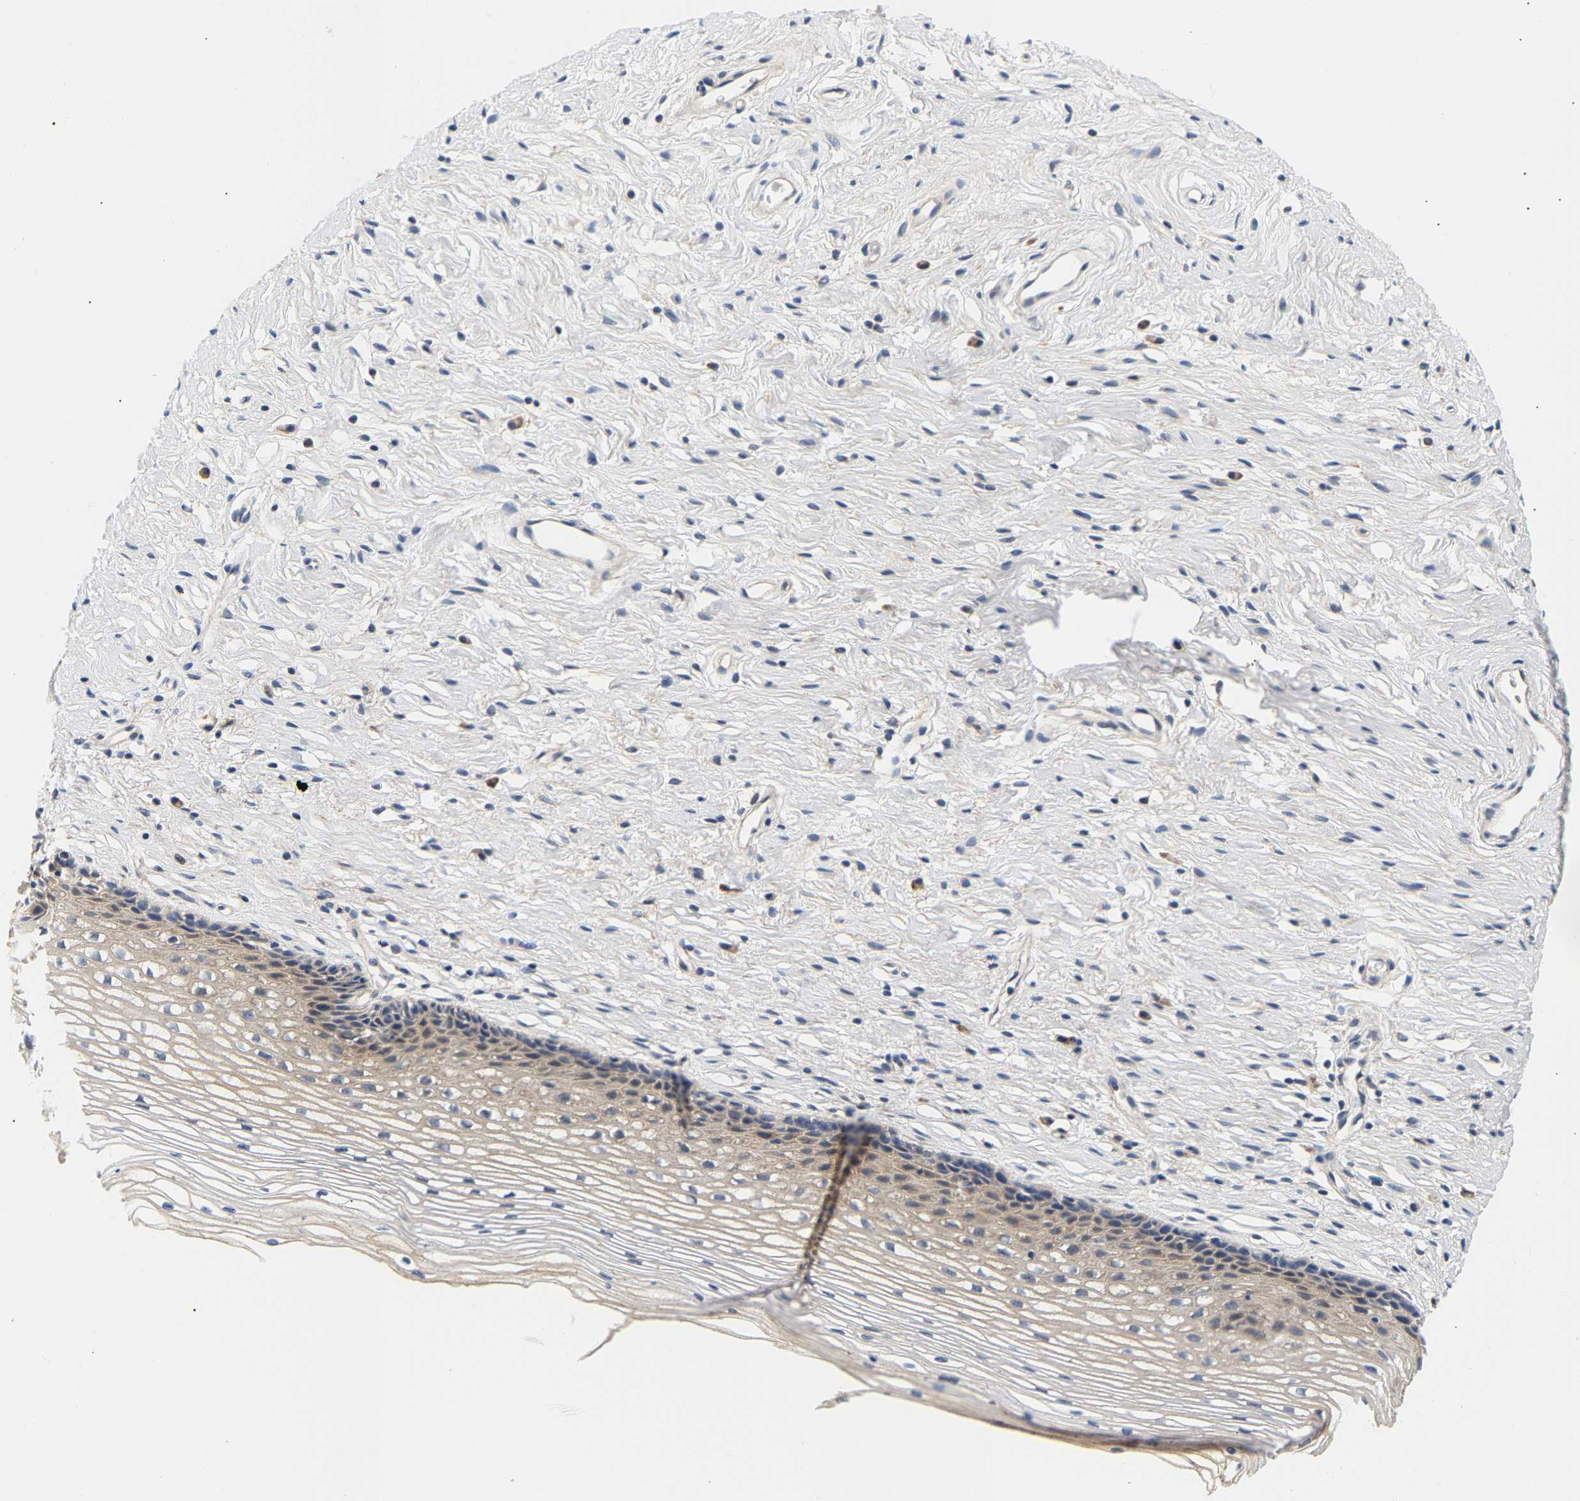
{"staining": {"intensity": "negative", "quantity": "none", "location": "none"}, "tissue": "cervix", "cell_type": "Glandular cells", "image_type": "normal", "snomed": [{"axis": "morphology", "description": "Normal tissue, NOS"}, {"axis": "topography", "description": "Cervix"}], "caption": "This is an IHC histopathology image of benign human cervix. There is no staining in glandular cells.", "gene": "PPID", "patient": {"sex": "female", "age": 77}}